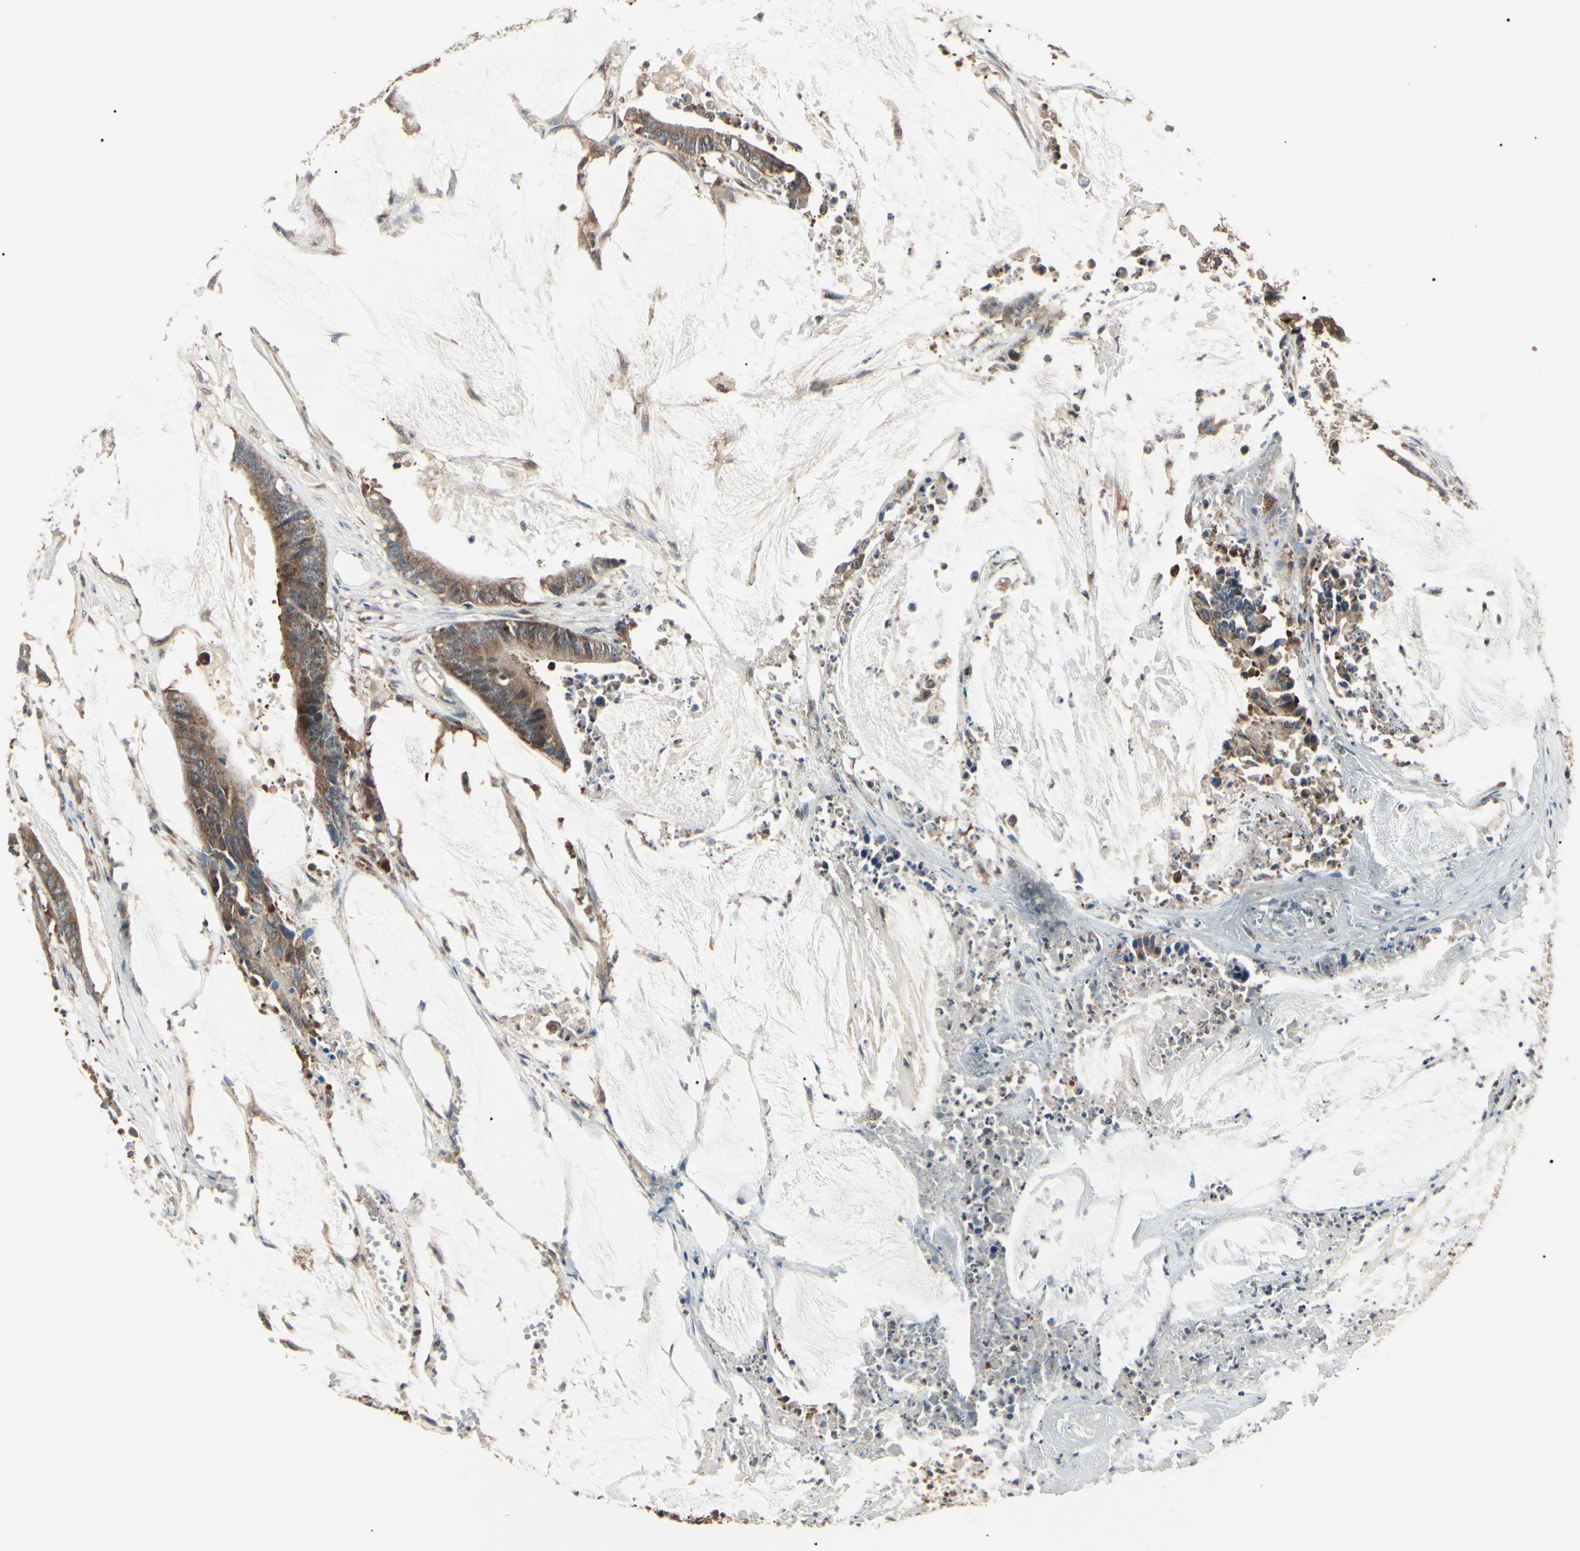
{"staining": {"intensity": "moderate", "quantity": ">75%", "location": "cytoplasmic/membranous"}, "tissue": "colorectal cancer", "cell_type": "Tumor cells", "image_type": "cancer", "snomed": [{"axis": "morphology", "description": "Adenocarcinoma, NOS"}, {"axis": "topography", "description": "Rectum"}], "caption": "This histopathology image reveals adenocarcinoma (colorectal) stained with immunohistochemistry (IHC) to label a protein in brown. The cytoplasmic/membranous of tumor cells show moderate positivity for the protein. Nuclei are counter-stained blue.", "gene": "MAPRE1", "patient": {"sex": "female", "age": 66}}